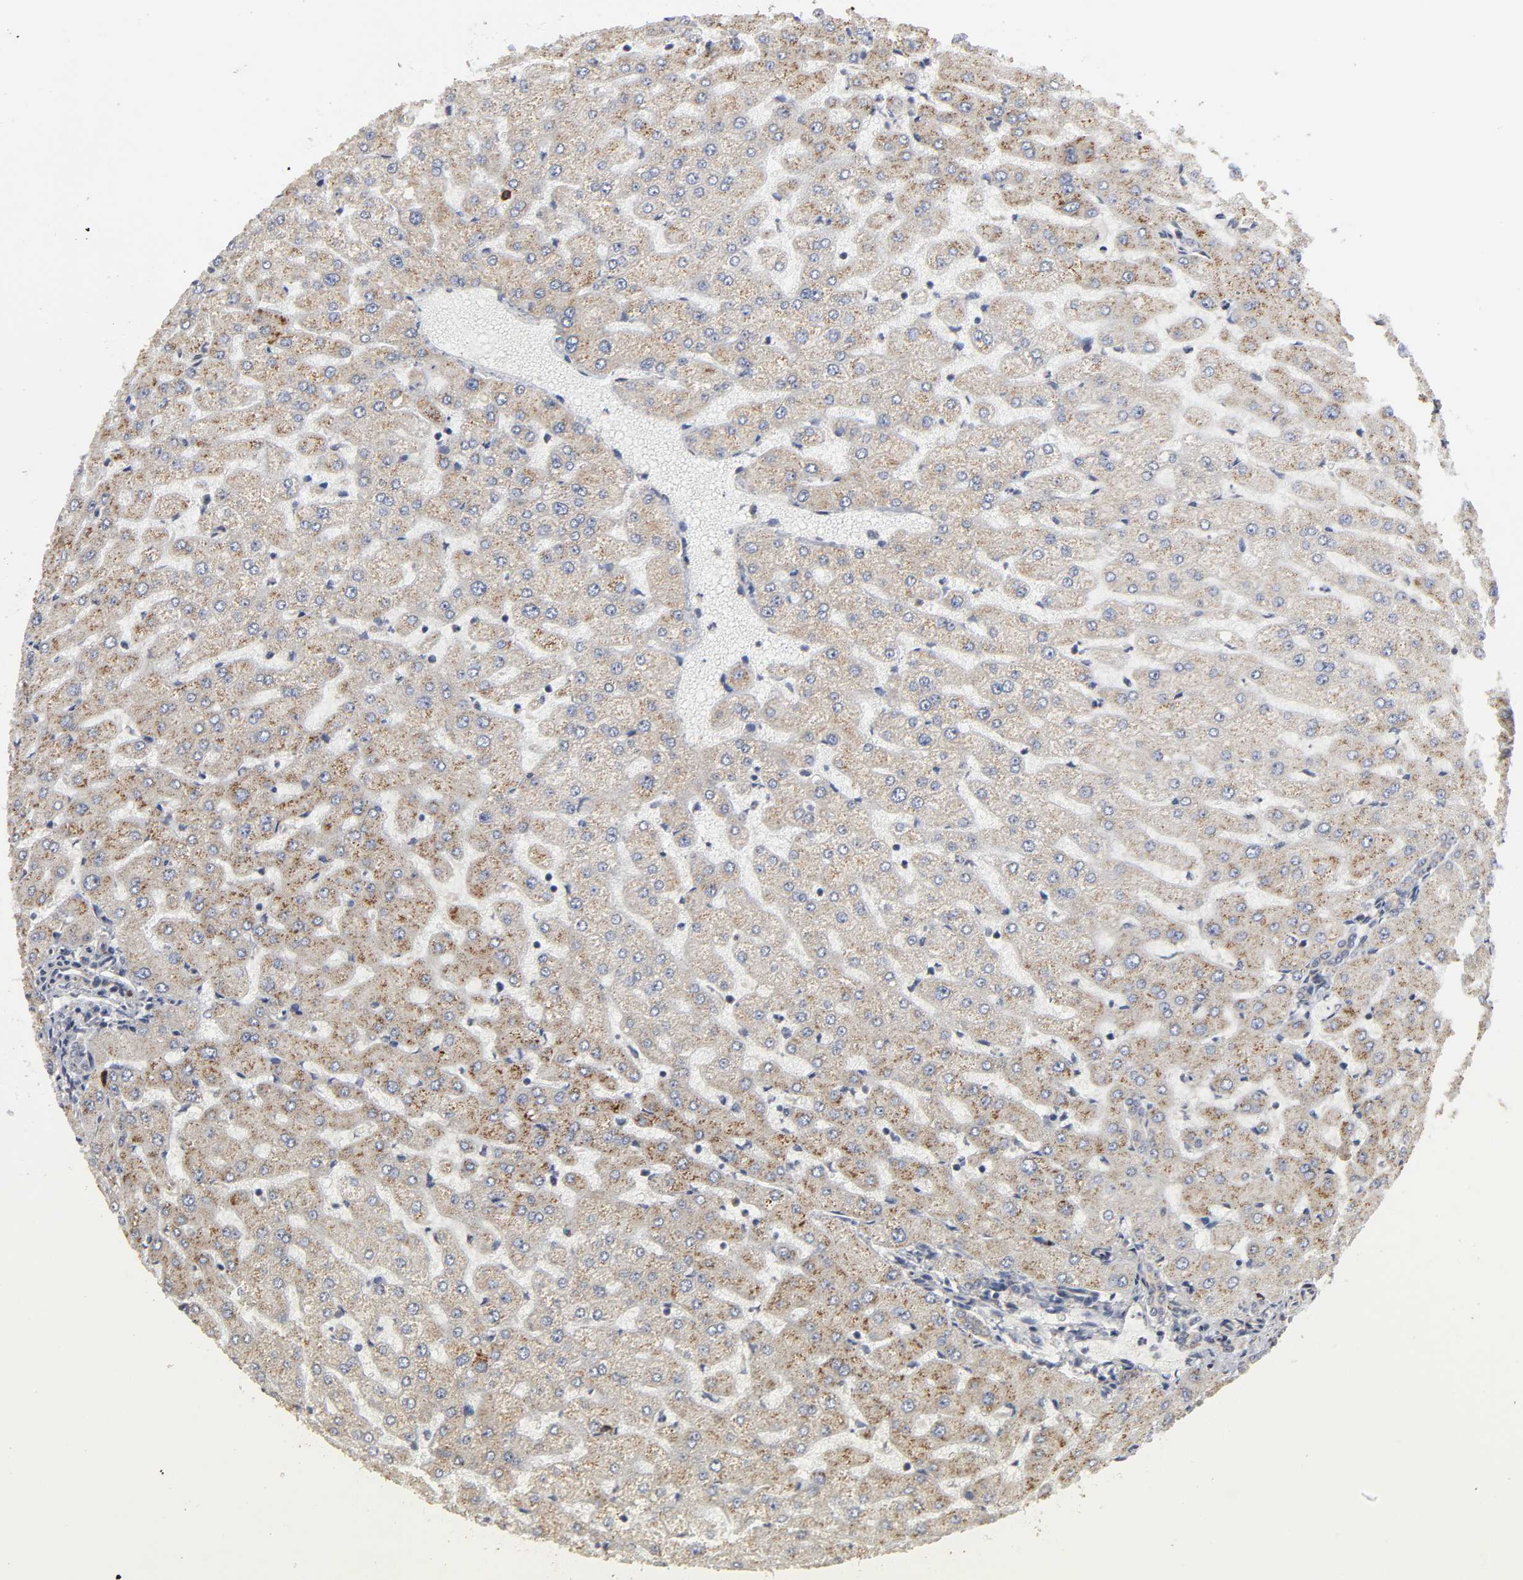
{"staining": {"intensity": "weak", "quantity": ">75%", "location": "cytoplasmic/membranous"}, "tissue": "liver", "cell_type": "Cholangiocytes", "image_type": "normal", "snomed": [{"axis": "morphology", "description": "Normal tissue, NOS"}, {"axis": "morphology", "description": "Fibrosis, NOS"}, {"axis": "topography", "description": "Liver"}], "caption": "Immunohistochemistry (IHC) (DAB (3,3'-diaminobenzidine)) staining of normal liver shows weak cytoplasmic/membranous protein staining in about >75% of cholangiocytes.", "gene": "SLC30A9", "patient": {"sex": "female", "age": 29}}